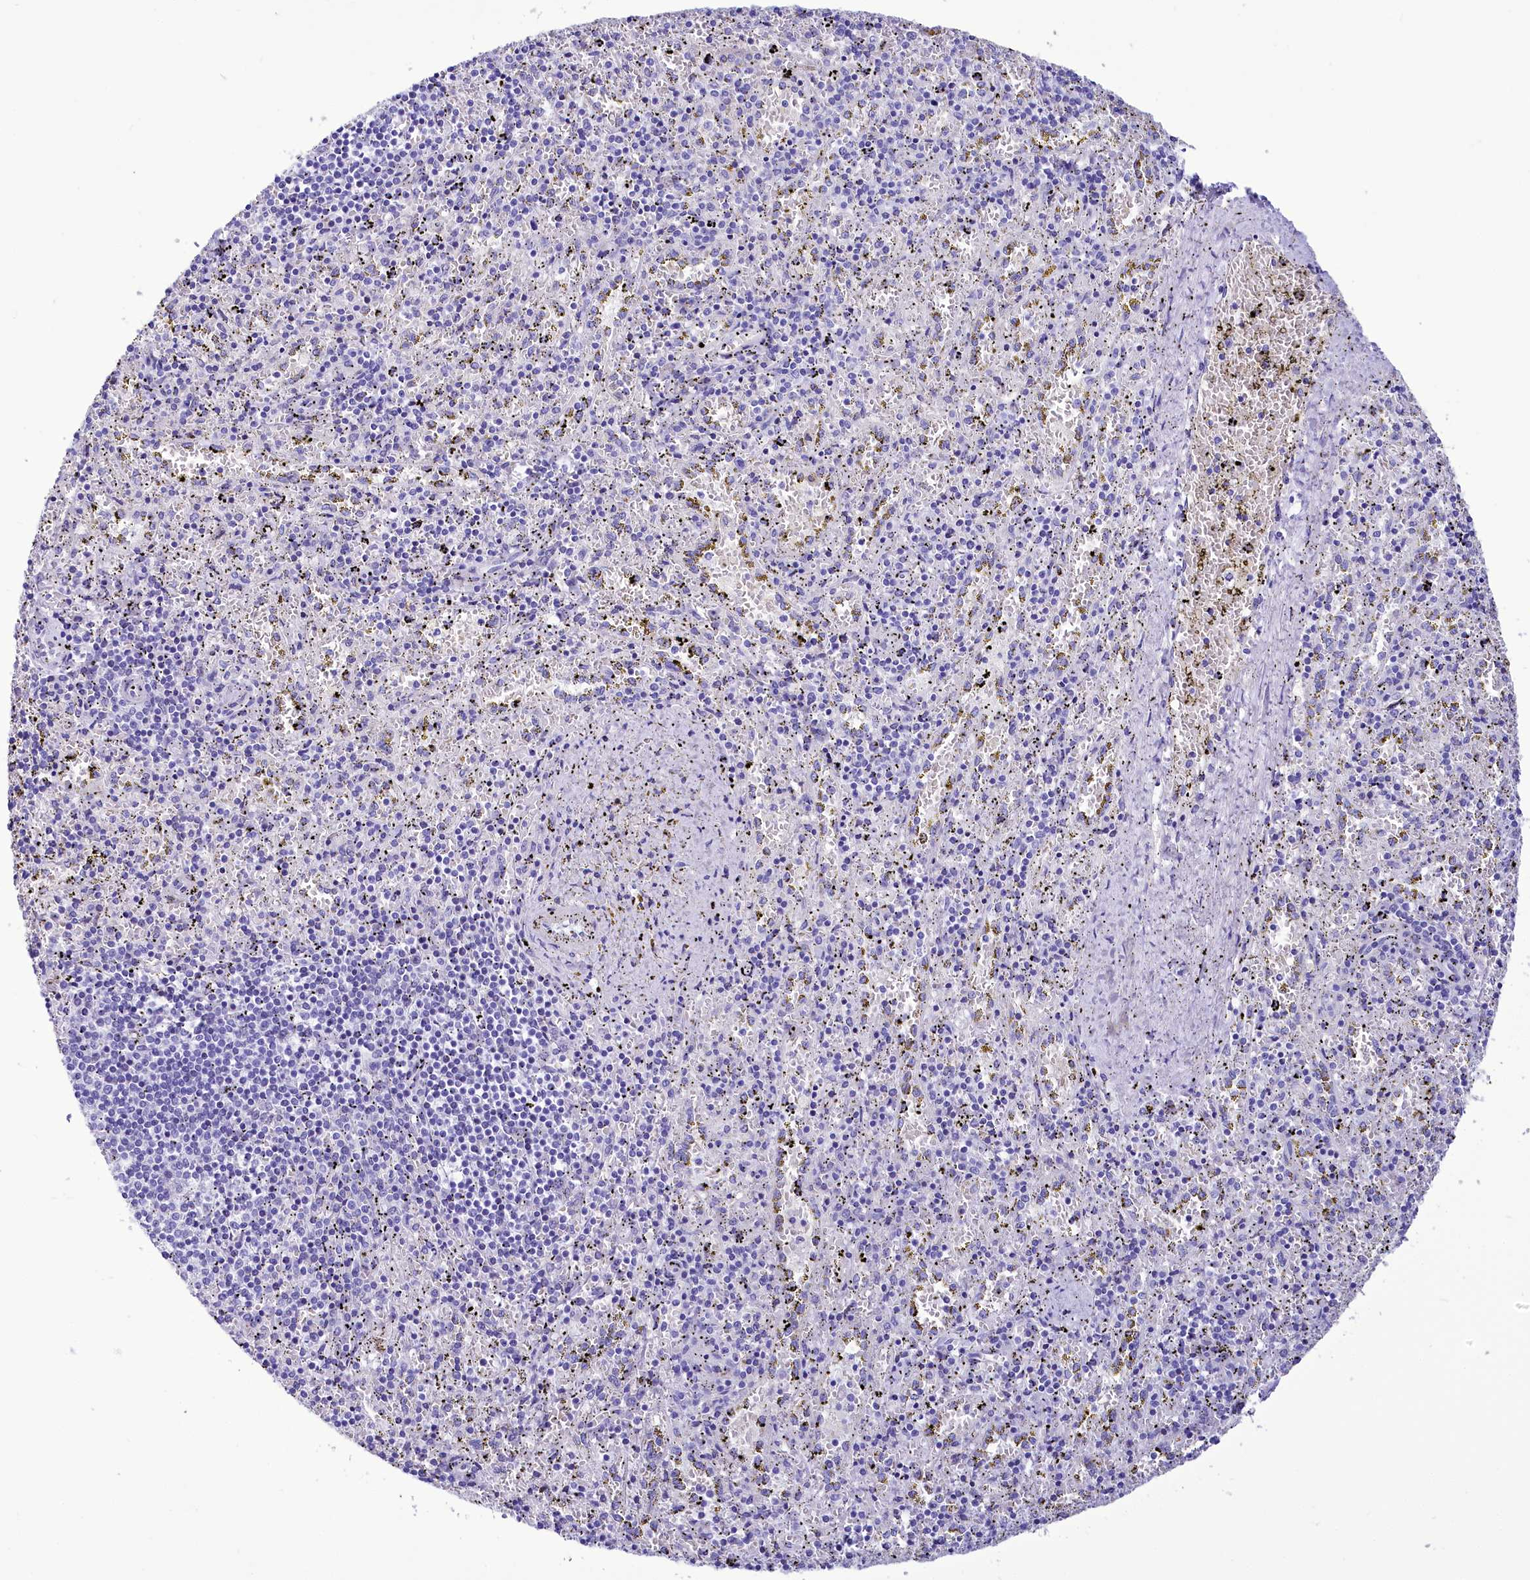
{"staining": {"intensity": "negative", "quantity": "none", "location": "none"}, "tissue": "spleen", "cell_type": "Cells in red pulp", "image_type": "normal", "snomed": [{"axis": "morphology", "description": "Normal tissue, NOS"}, {"axis": "topography", "description": "Spleen"}], "caption": "High power microscopy image of an immunohistochemistry (IHC) image of benign spleen, revealing no significant staining in cells in red pulp.", "gene": "TTC36", "patient": {"sex": "male", "age": 11}}